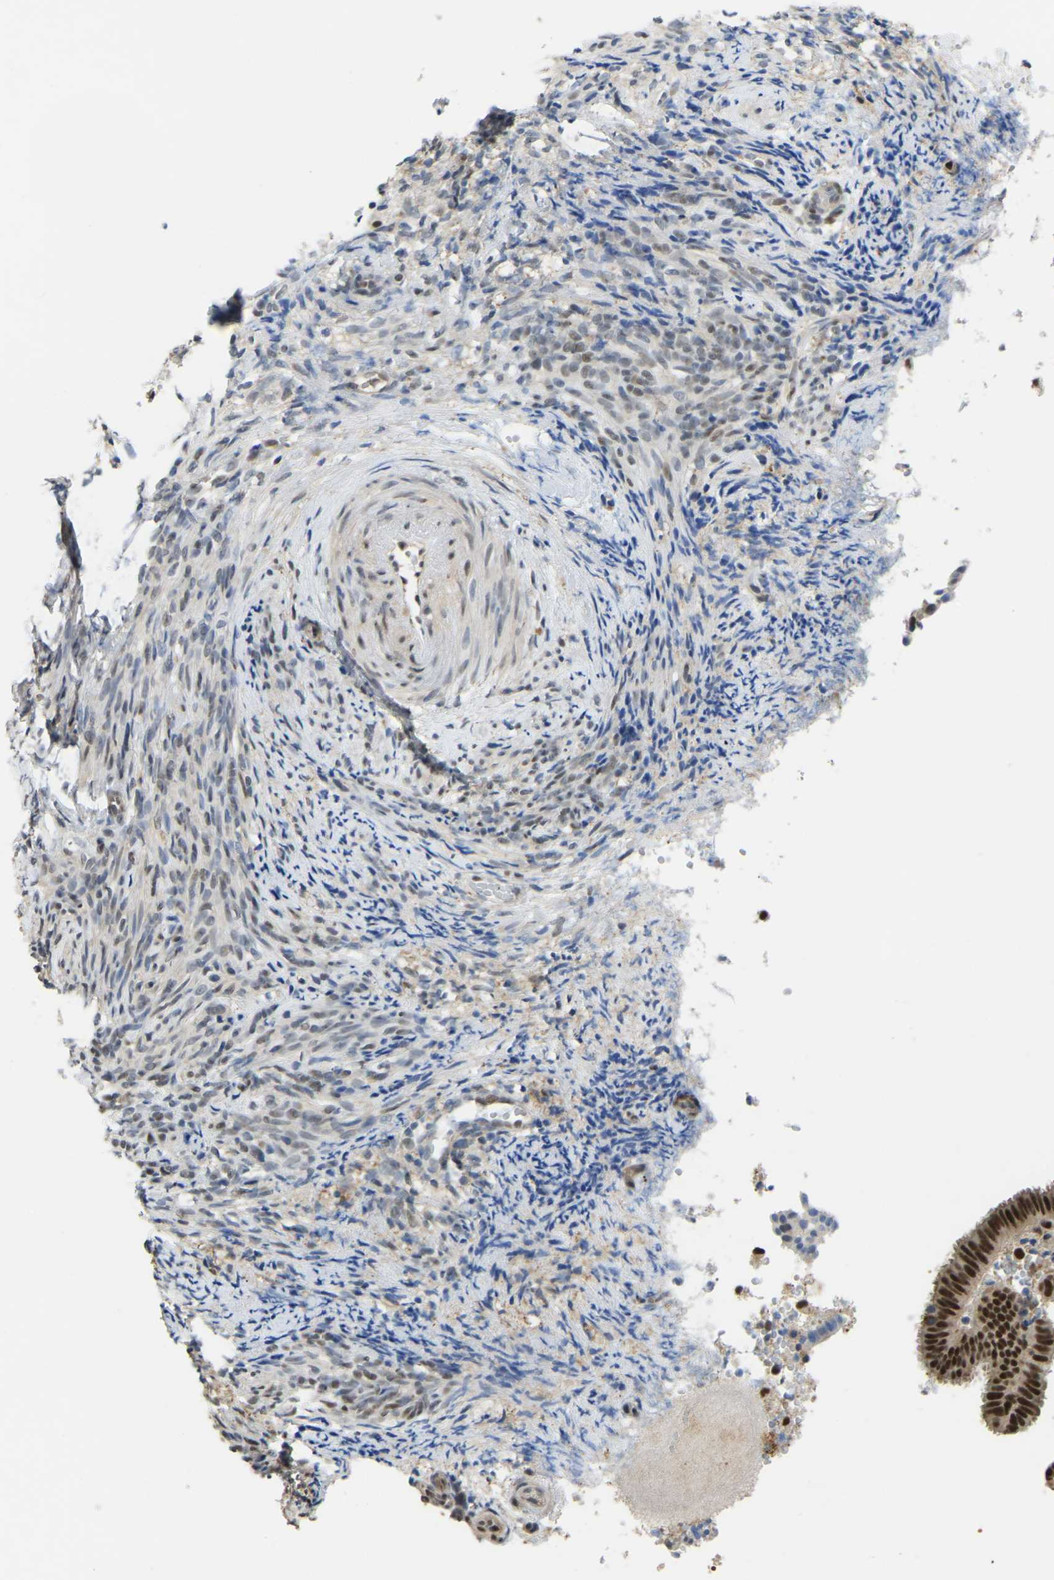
{"staining": {"intensity": "strong", "quantity": ">75%", "location": "nuclear"}, "tissue": "endometrial cancer", "cell_type": "Tumor cells", "image_type": "cancer", "snomed": [{"axis": "morphology", "description": "Adenocarcinoma, NOS"}, {"axis": "topography", "description": "Endometrium"}], "caption": "Endometrial cancer was stained to show a protein in brown. There is high levels of strong nuclear positivity in approximately >75% of tumor cells. (Stains: DAB in brown, nuclei in blue, Microscopy: brightfield microscopy at high magnification).", "gene": "KLRG2", "patient": {"sex": "female", "age": 58}}